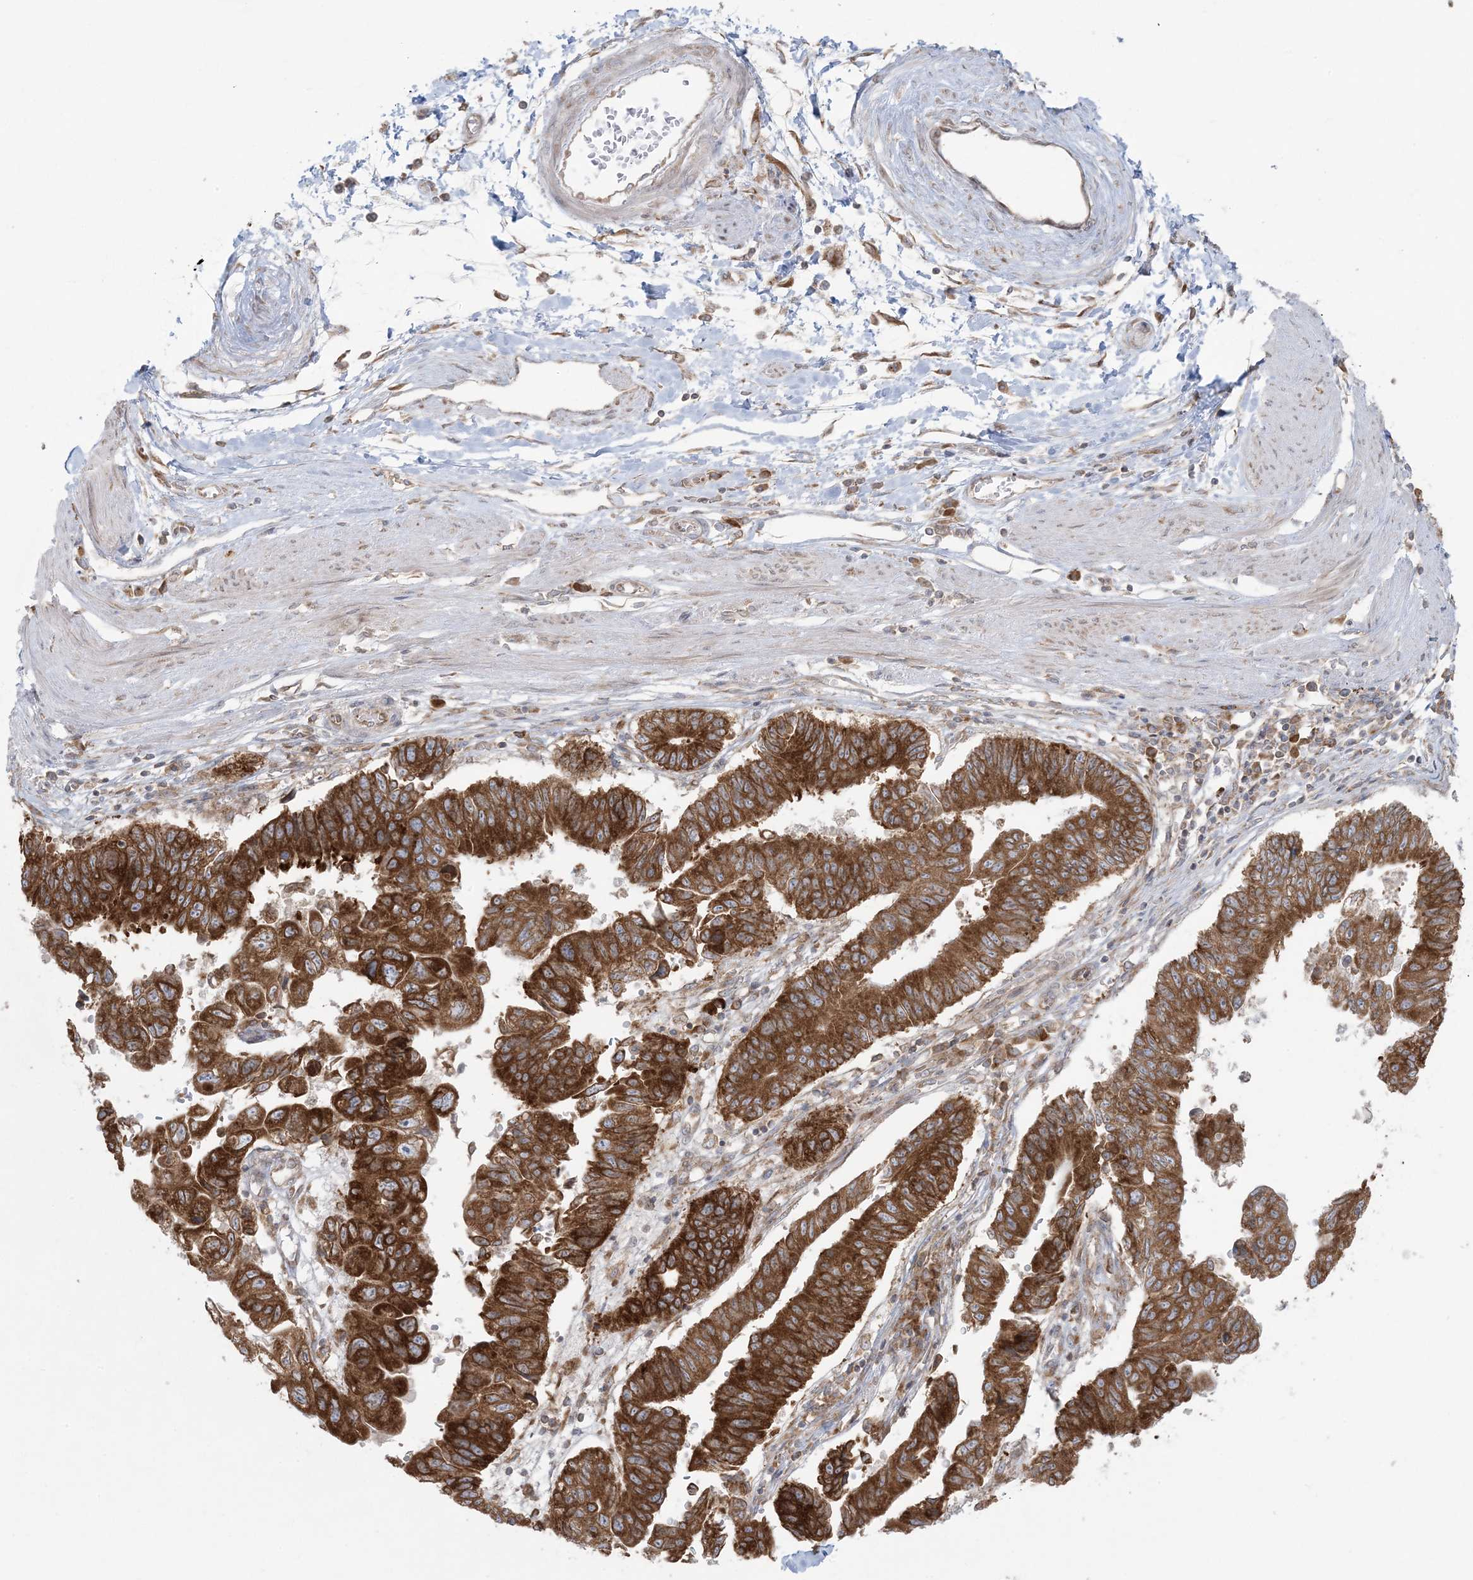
{"staining": {"intensity": "strong", "quantity": ">75%", "location": "cytoplasmic/membranous"}, "tissue": "stomach cancer", "cell_type": "Tumor cells", "image_type": "cancer", "snomed": [{"axis": "morphology", "description": "Adenocarcinoma, NOS"}, {"axis": "topography", "description": "Stomach"}], "caption": "This image exhibits immunohistochemistry staining of human stomach adenocarcinoma, with high strong cytoplasmic/membranous staining in about >75% of tumor cells.", "gene": "UBXN4", "patient": {"sex": "male", "age": 59}}